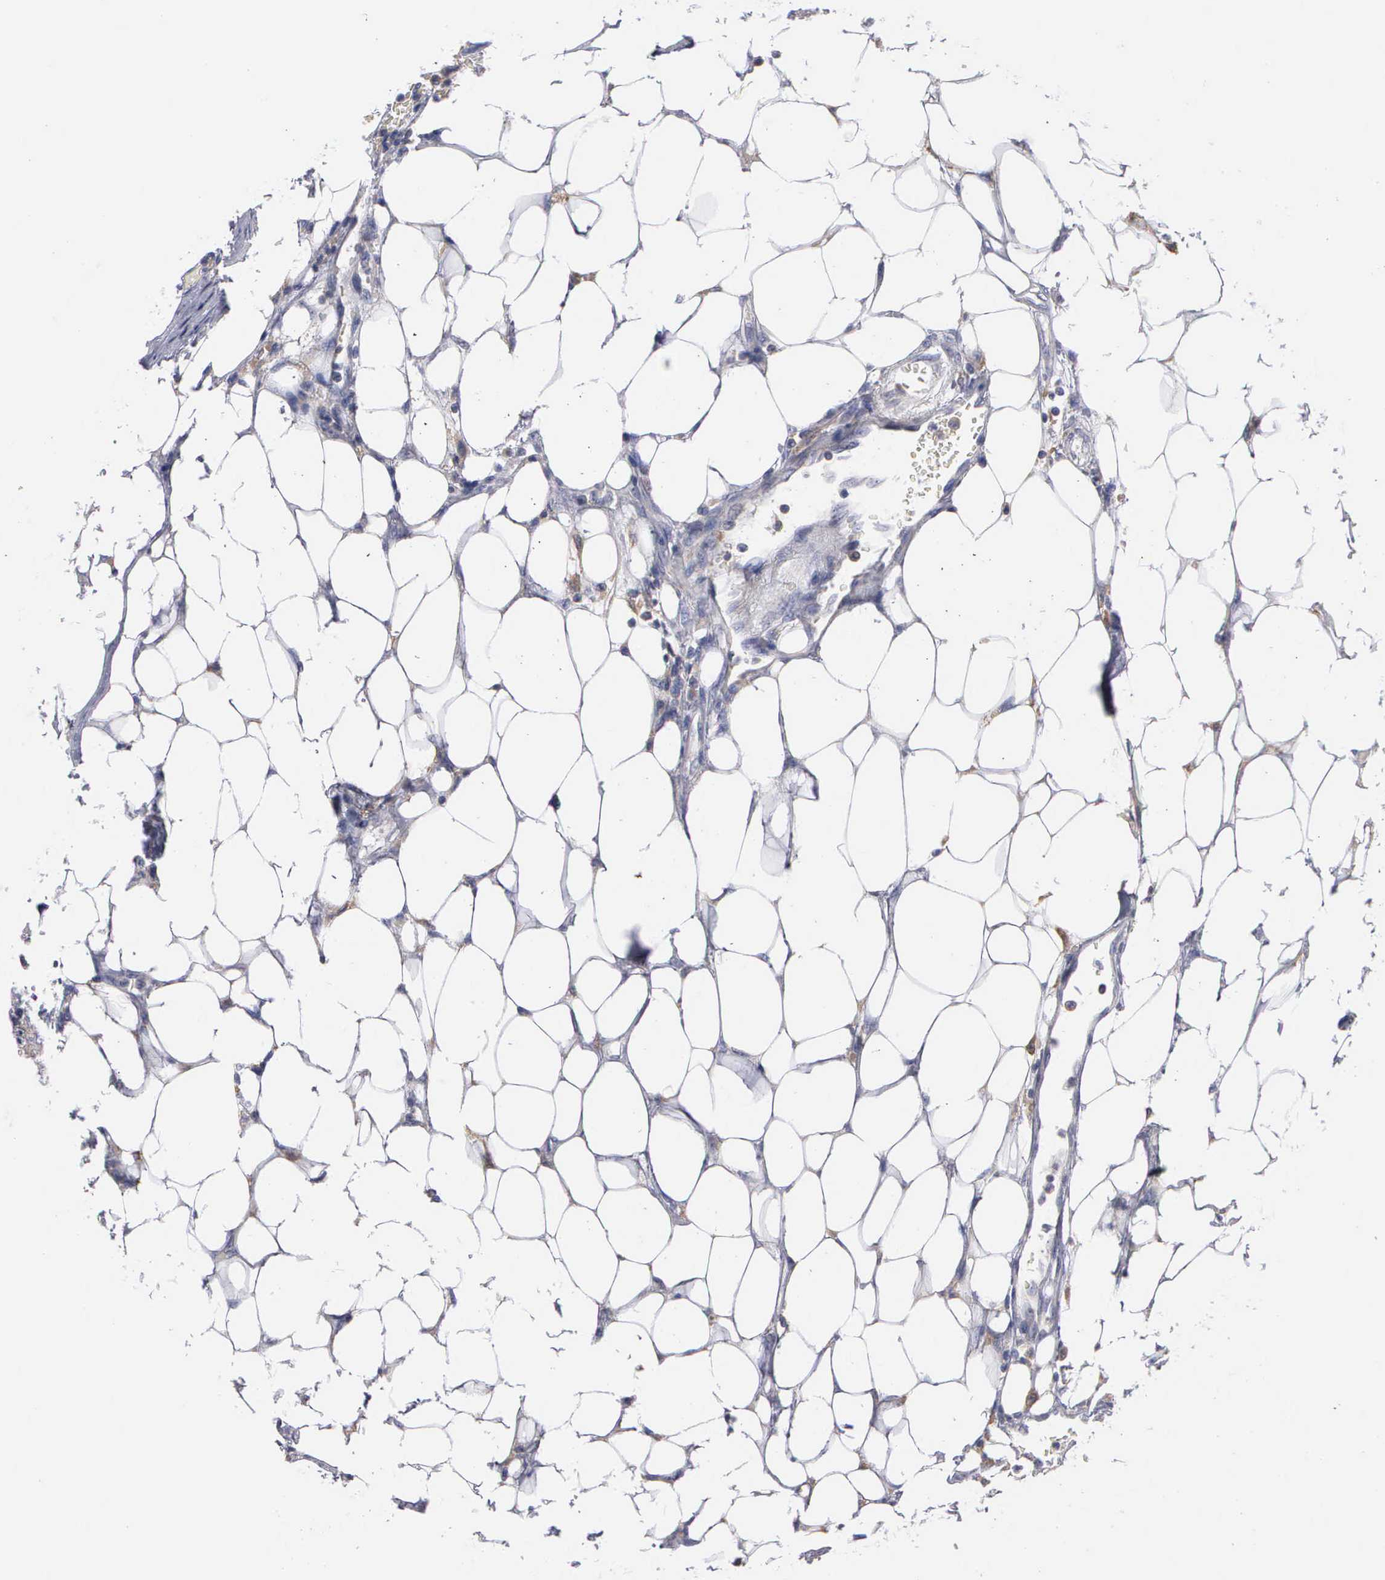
{"staining": {"intensity": "weak", "quantity": ">75%", "location": "cytoplasmic/membranous"}, "tissue": "colorectal cancer", "cell_type": "Tumor cells", "image_type": "cancer", "snomed": [{"axis": "morphology", "description": "Adenocarcinoma, NOS"}, {"axis": "topography", "description": "Colon"}], "caption": "Immunohistochemistry (IHC) photomicrograph of neoplastic tissue: colorectal cancer (adenocarcinoma) stained using IHC shows low levels of weak protein expression localized specifically in the cytoplasmic/membranous of tumor cells, appearing as a cytoplasmic/membranous brown color.", "gene": "PTGS2", "patient": {"sex": "female", "age": 86}}